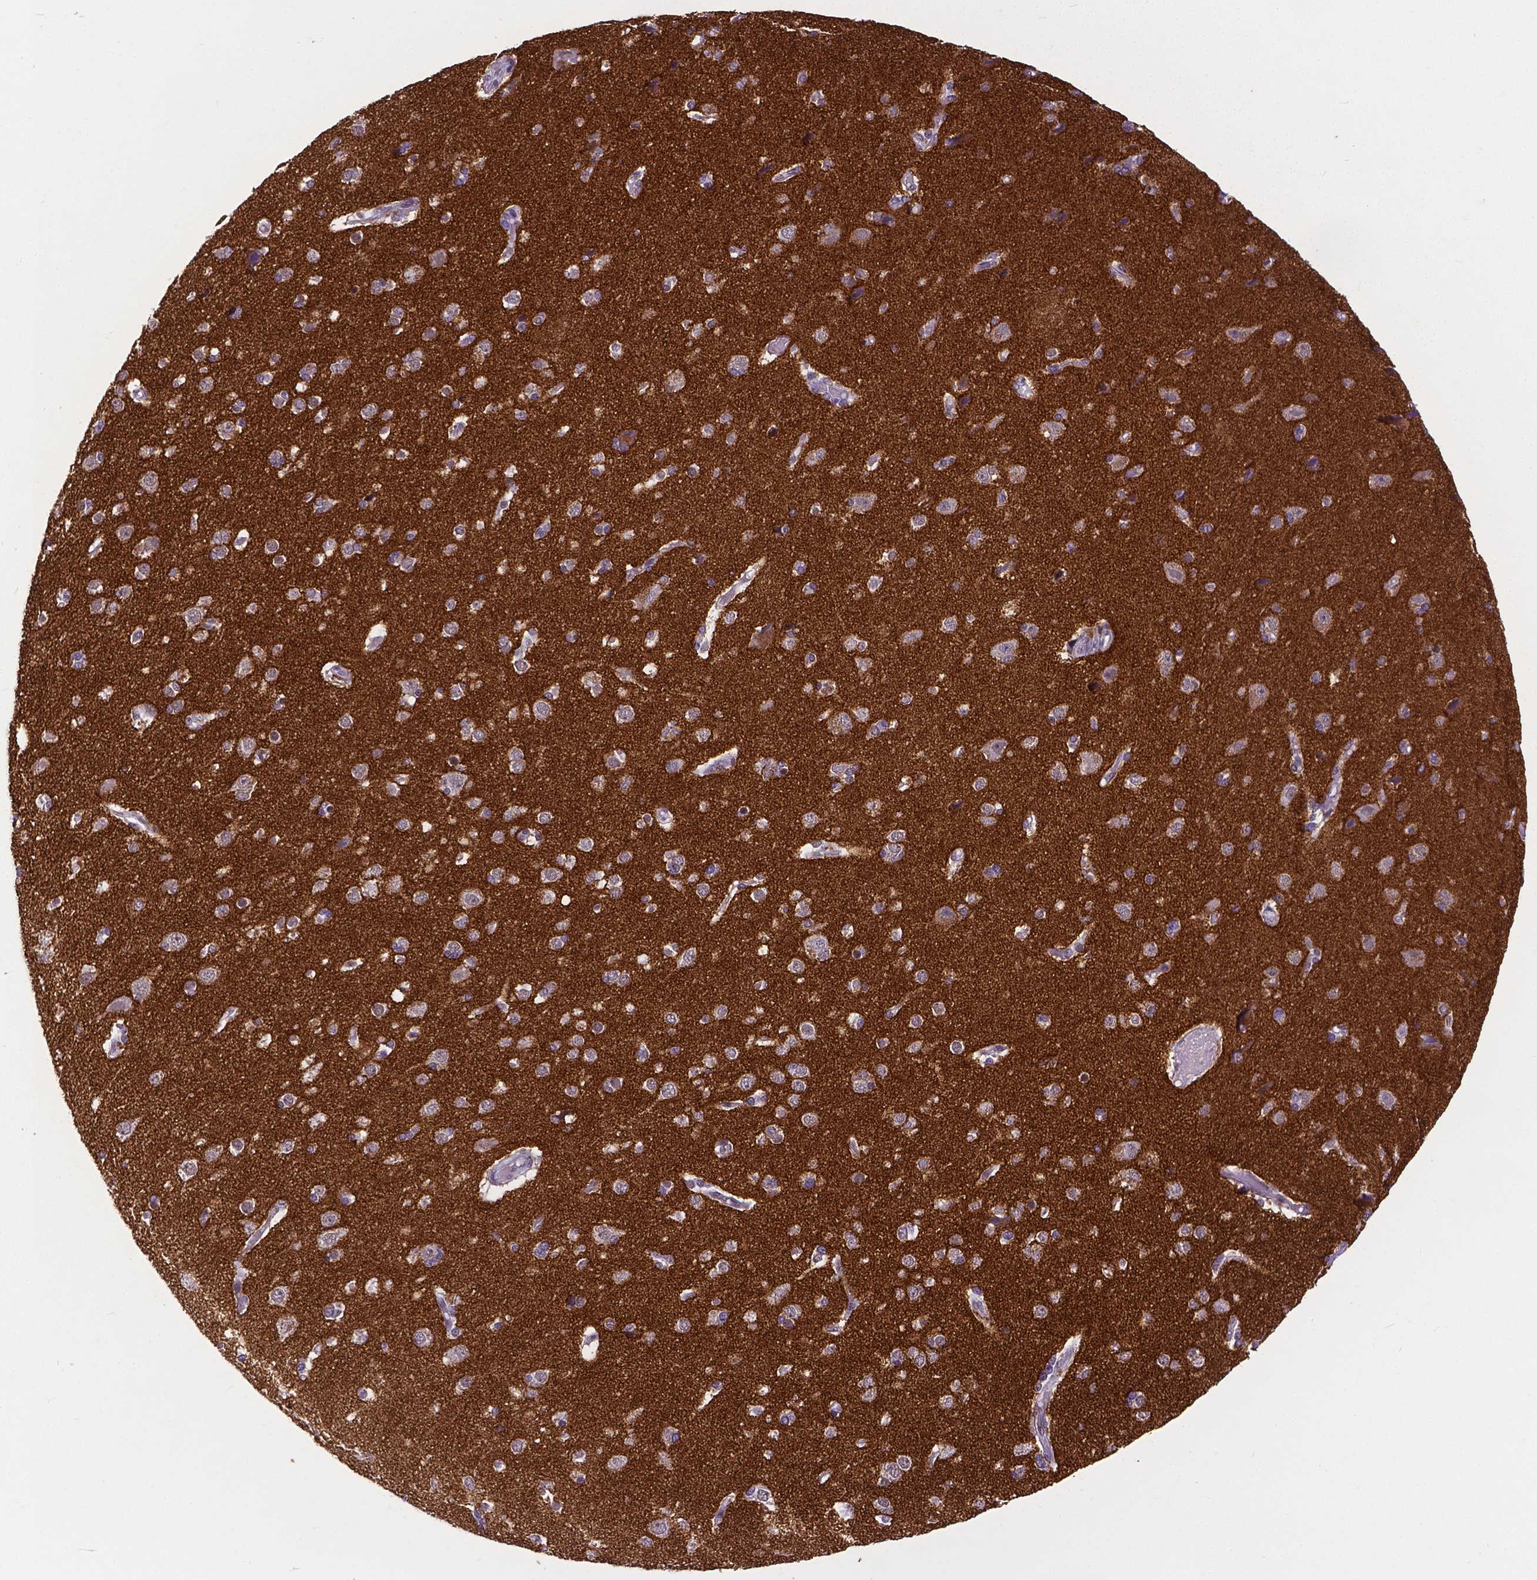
{"staining": {"intensity": "weak", "quantity": "<25%", "location": "nuclear"}, "tissue": "cerebral cortex", "cell_type": "Endothelial cells", "image_type": "normal", "snomed": [{"axis": "morphology", "description": "Normal tissue, NOS"}, {"axis": "morphology", "description": "Glioma, malignant, High grade"}, {"axis": "topography", "description": "Cerebral cortex"}], "caption": "A micrograph of cerebral cortex stained for a protein exhibits no brown staining in endothelial cells.", "gene": "ATRX", "patient": {"sex": "male", "age": 71}}